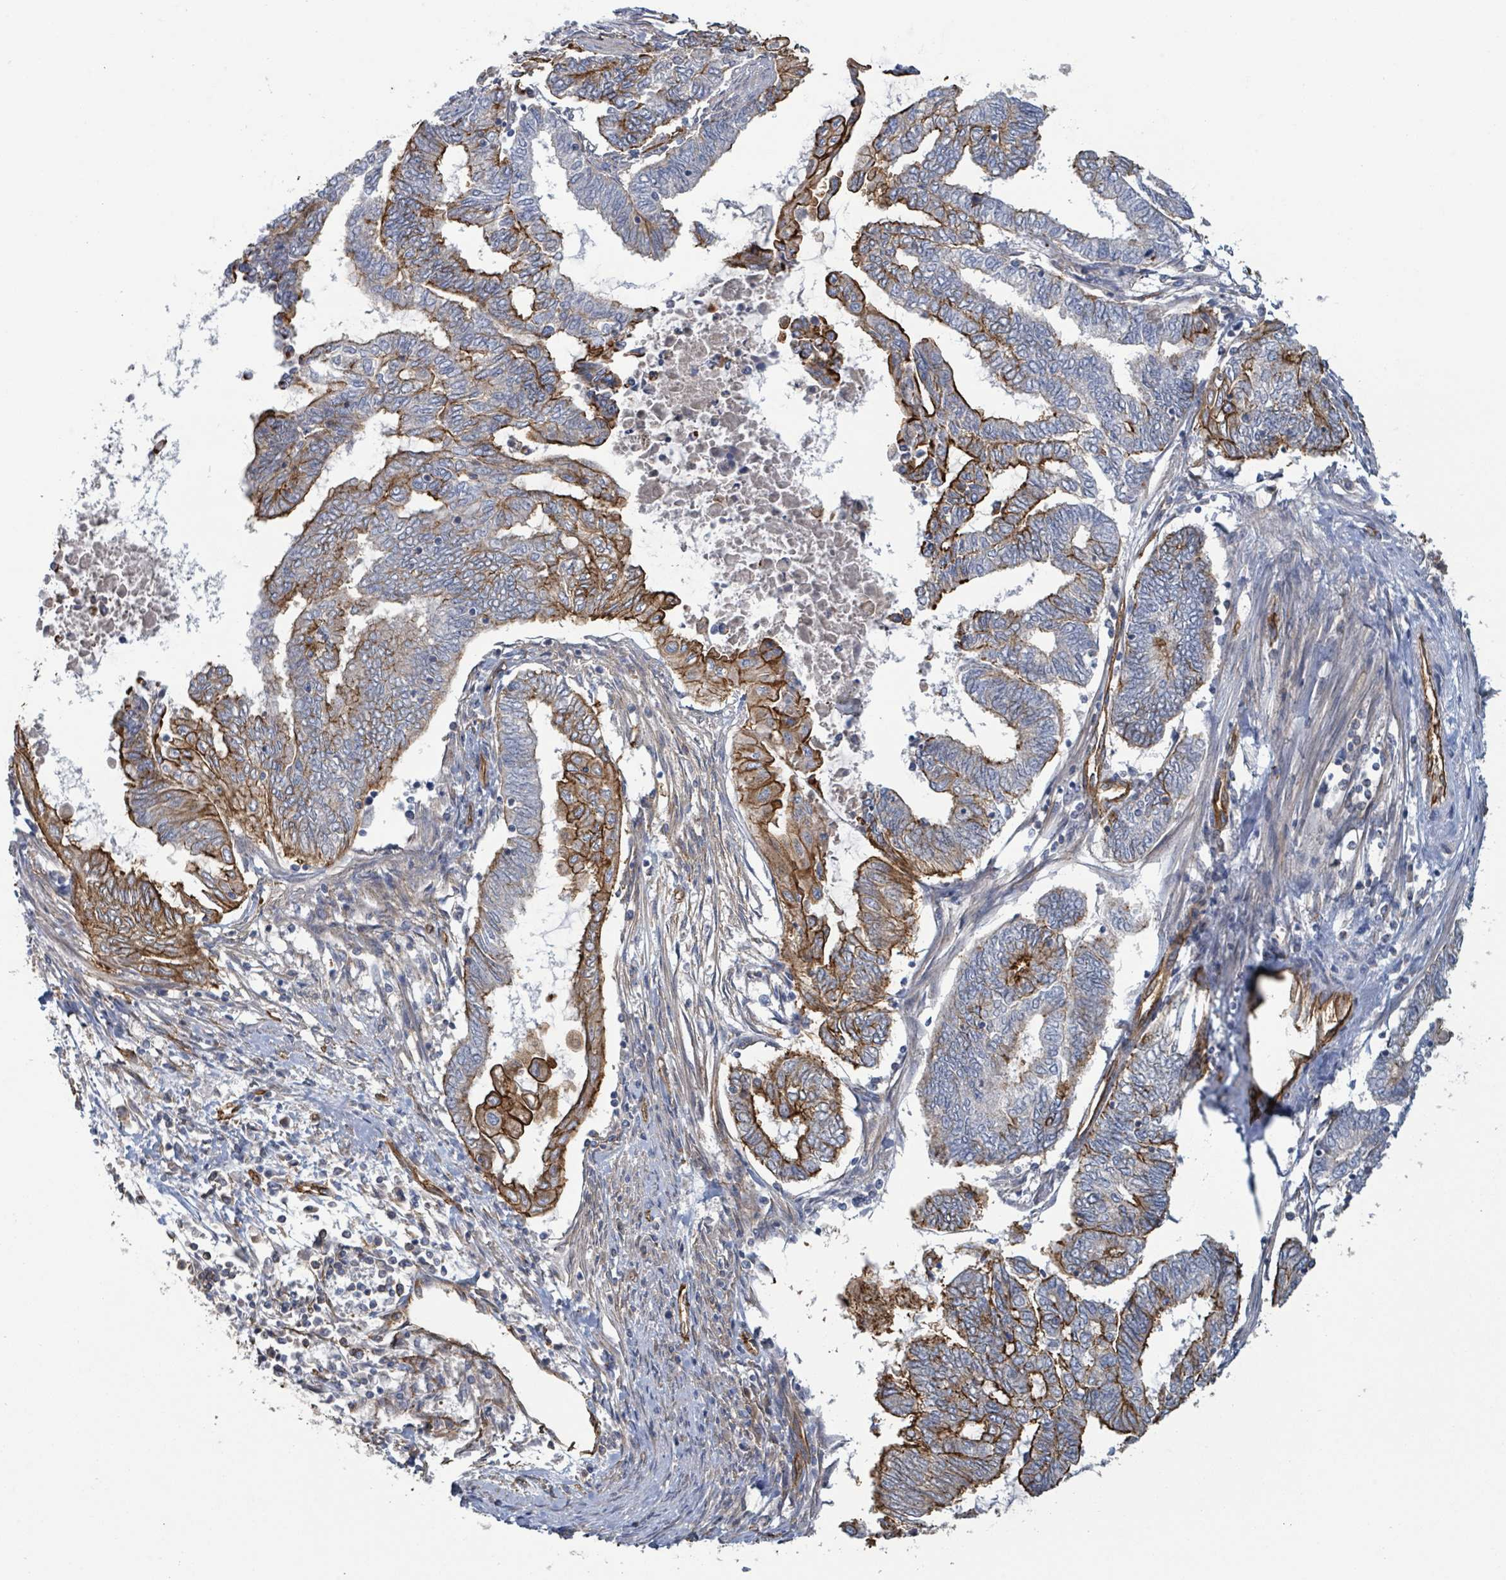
{"staining": {"intensity": "strong", "quantity": "25%-75%", "location": "cytoplasmic/membranous"}, "tissue": "endometrial cancer", "cell_type": "Tumor cells", "image_type": "cancer", "snomed": [{"axis": "morphology", "description": "Adenocarcinoma, NOS"}, {"axis": "topography", "description": "Uterus"}, {"axis": "topography", "description": "Endometrium"}], "caption": "The photomicrograph shows immunohistochemical staining of endometrial cancer. There is strong cytoplasmic/membranous staining is seen in about 25%-75% of tumor cells.", "gene": "LDOC1", "patient": {"sex": "female", "age": 70}}